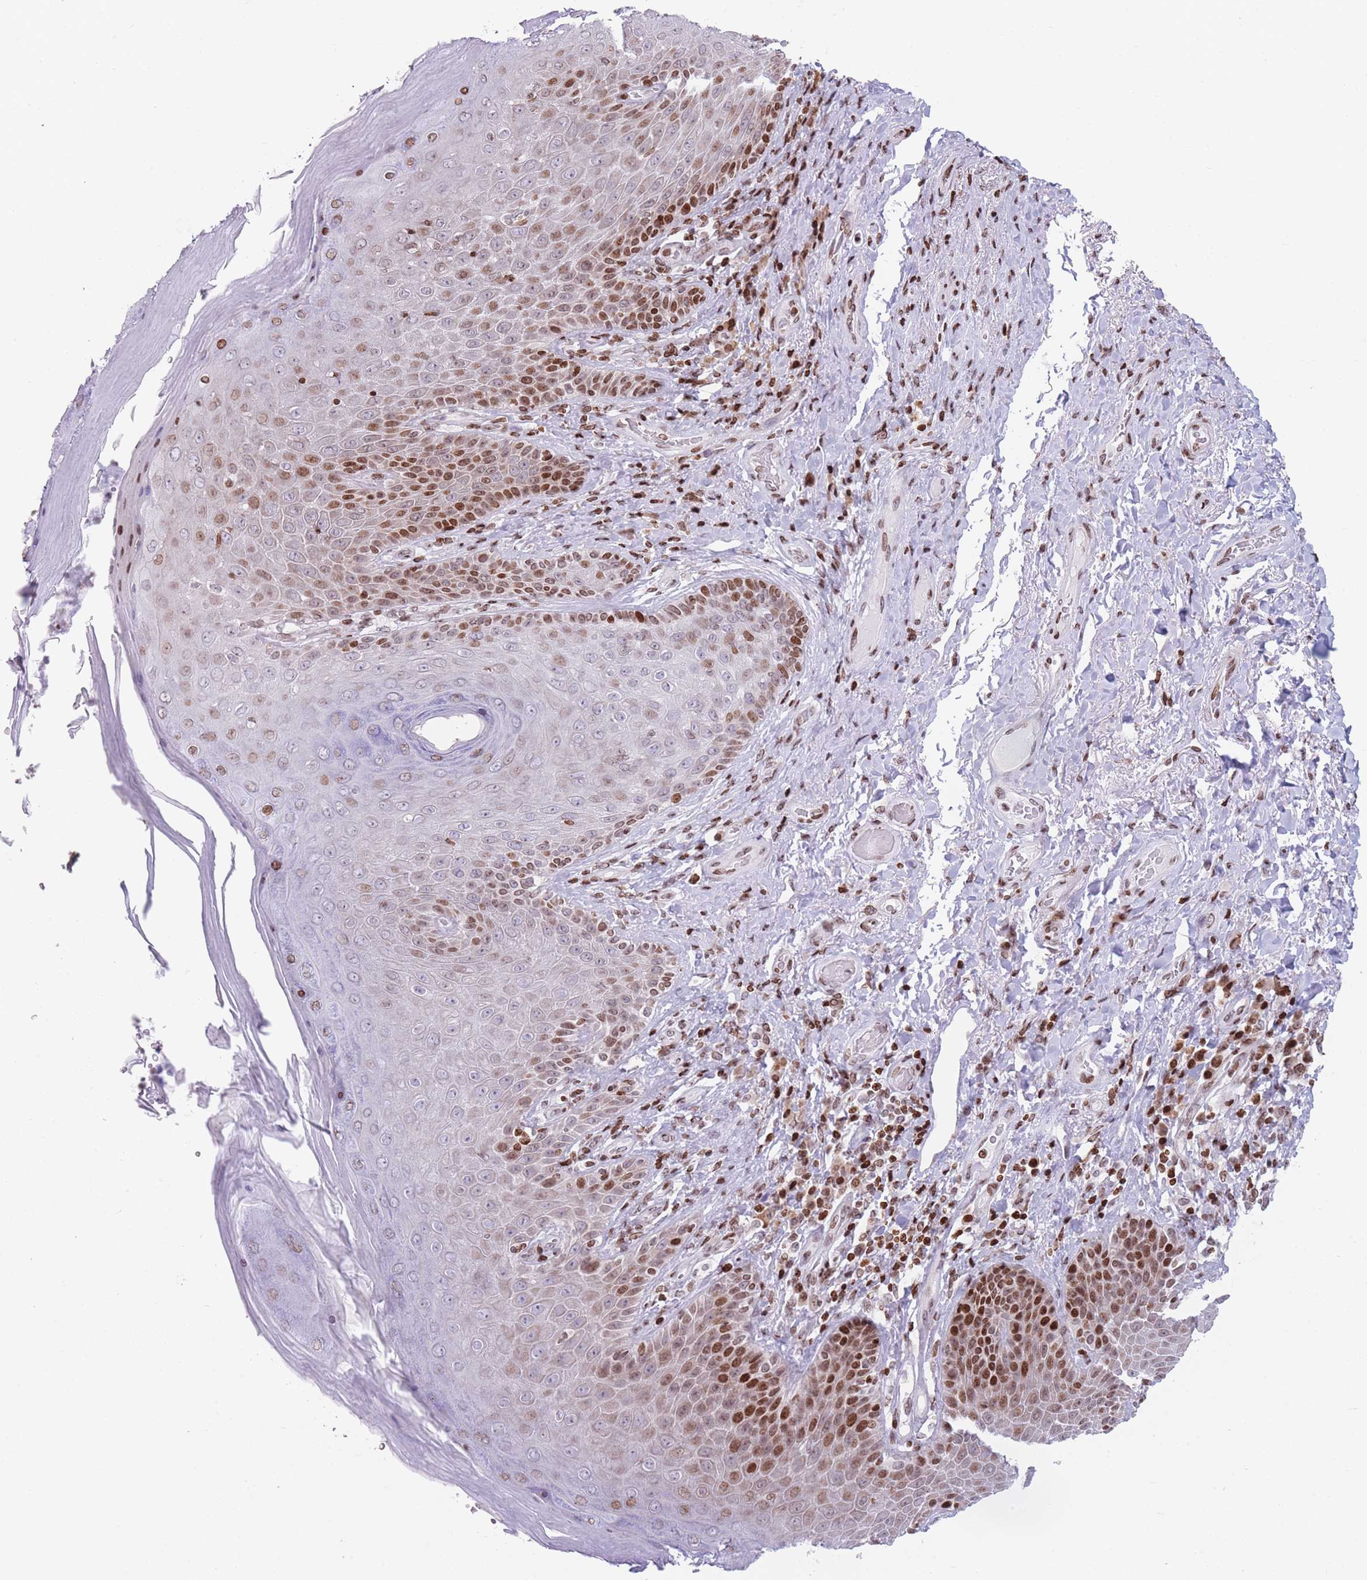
{"staining": {"intensity": "moderate", "quantity": ">75%", "location": "nuclear"}, "tissue": "skin", "cell_type": "Epidermal cells", "image_type": "normal", "snomed": [{"axis": "morphology", "description": "Normal tissue, NOS"}, {"axis": "topography", "description": "Anal"}], "caption": "Immunohistochemical staining of unremarkable human skin demonstrates >75% levels of moderate nuclear protein staining in about >75% of epidermal cells.", "gene": "AK9", "patient": {"sex": "female", "age": 89}}